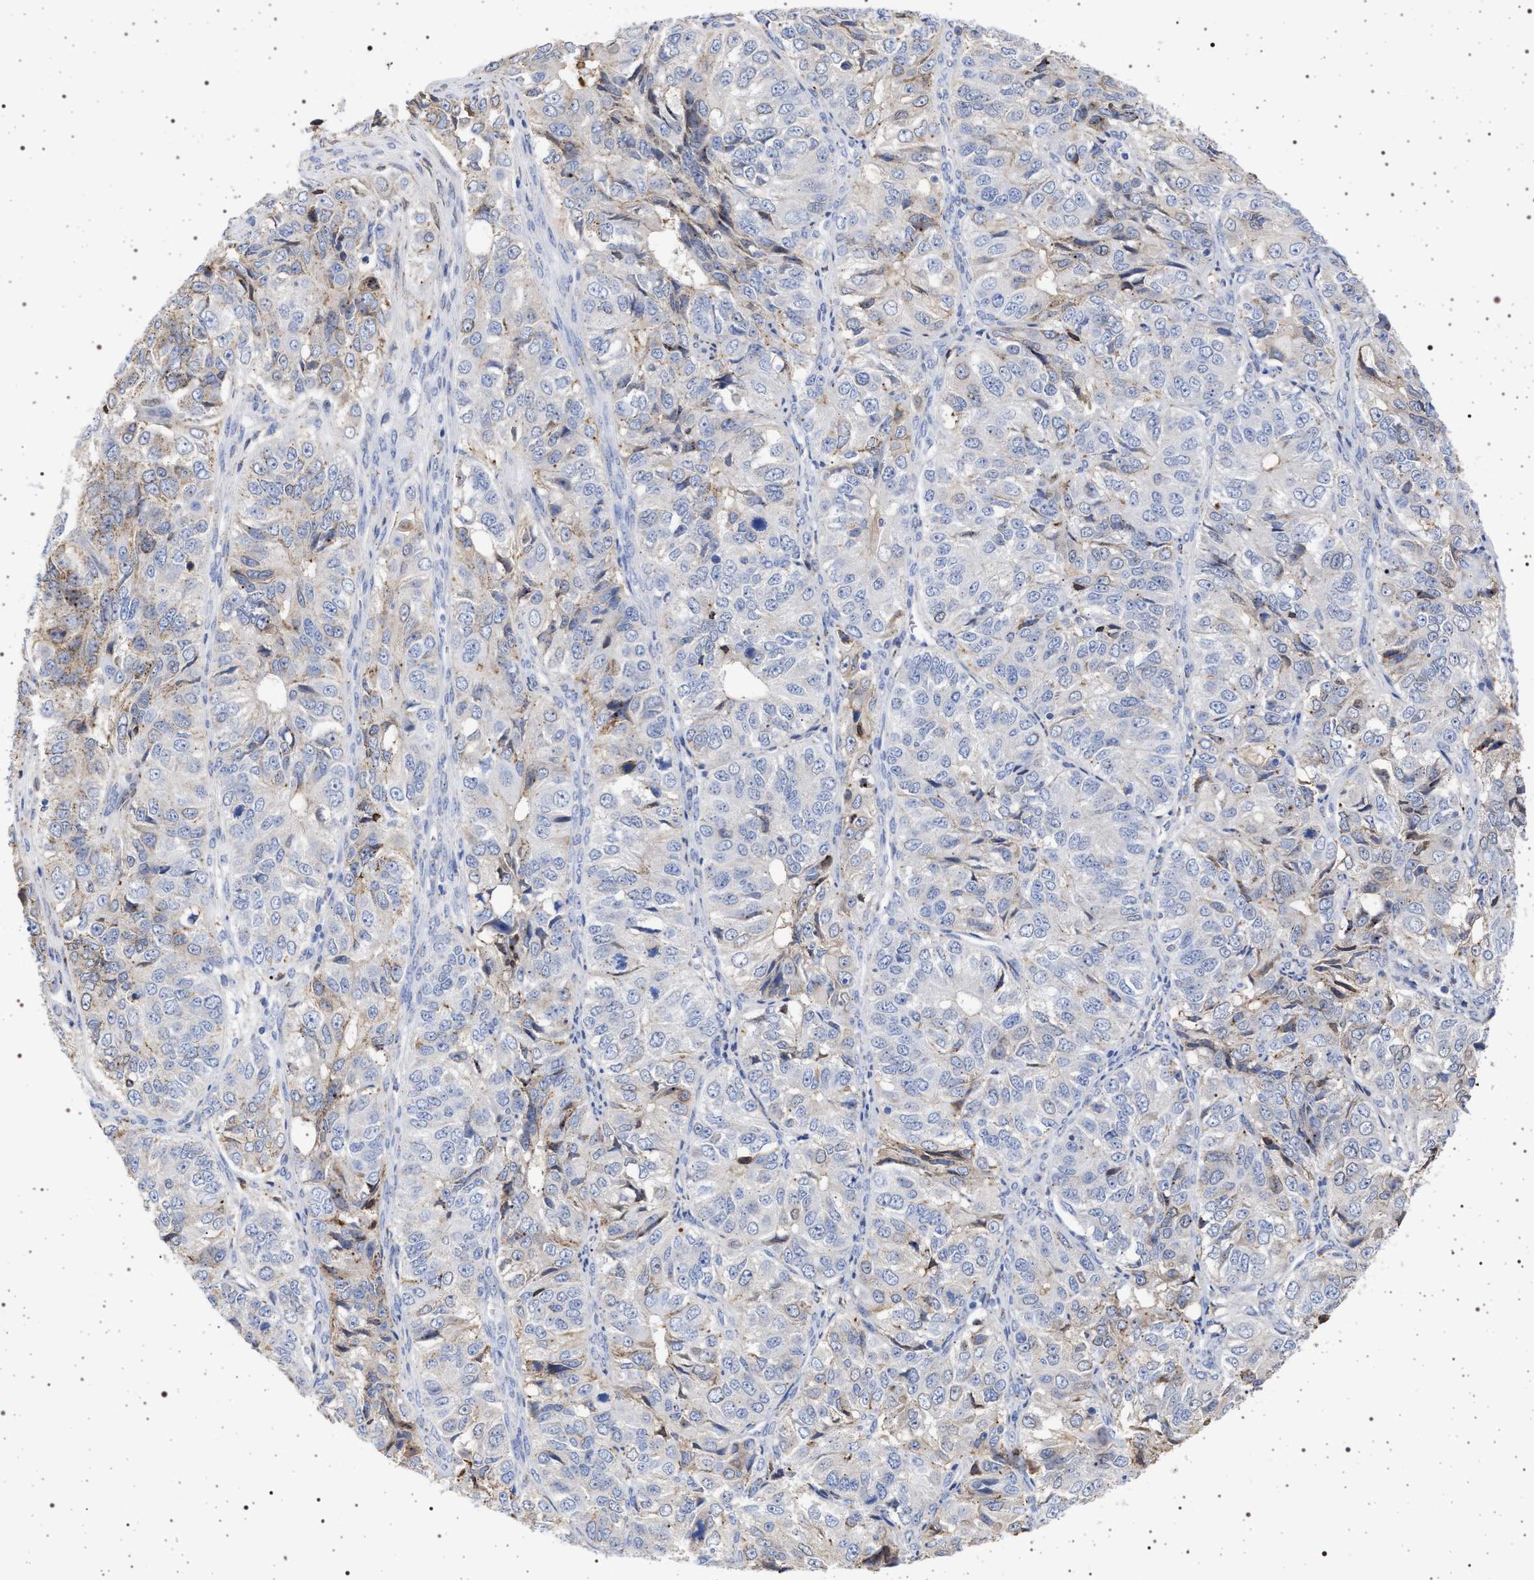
{"staining": {"intensity": "negative", "quantity": "none", "location": "none"}, "tissue": "ovarian cancer", "cell_type": "Tumor cells", "image_type": "cancer", "snomed": [{"axis": "morphology", "description": "Carcinoma, endometroid"}, {"axis": "topography", "description": "Ovary"}], "caption": "This is a image of IHC staining of ovarian cancer, which shows no expression in tumor cells.", "gene": "PLG", "patient": {"sex": "female", "age": 51}}